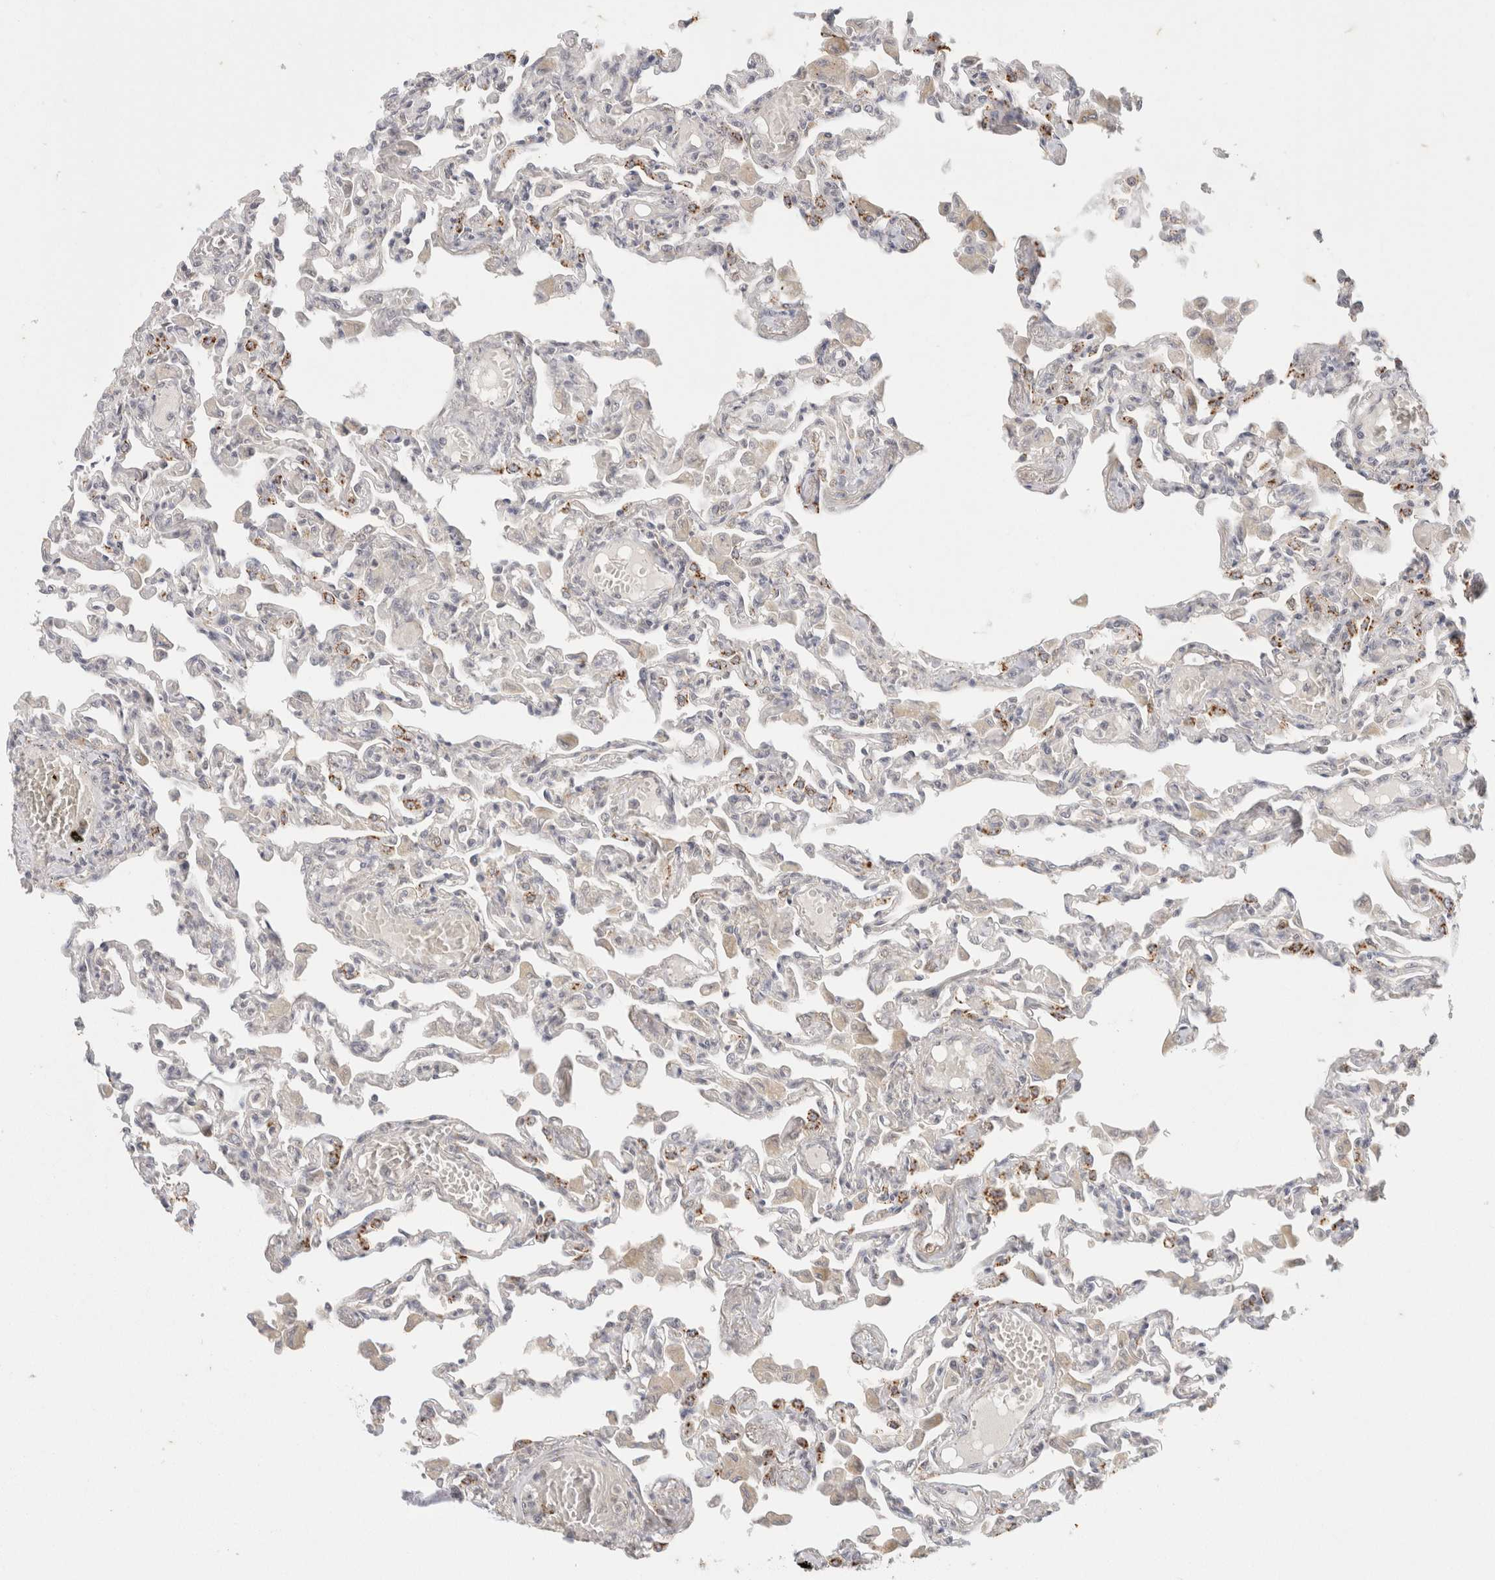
{"staining": {"intensity": "moderate", "quantity": "<25%", "location": "cytoplasmic/membranous"}, "tissue": "lung", "cell_type": "Alveolar cells", "image_type": "normal", "snomed": [{"axis": "morphology", "description": "Normal tissue, NOS"}, {"axis": "topography", "description": "Bronchus"}, {"axis": "topography", "description": "Lung"}], "caption": "Protein staining reveals moderate cytoplasmic/membranous positivity in about <25% of alveolar cells in benign lung. (DAB = brown stain, brightfield microscopy at high magnification).", "gene": "CHRM4", "patient": {"sex": "female", "age": 49}}